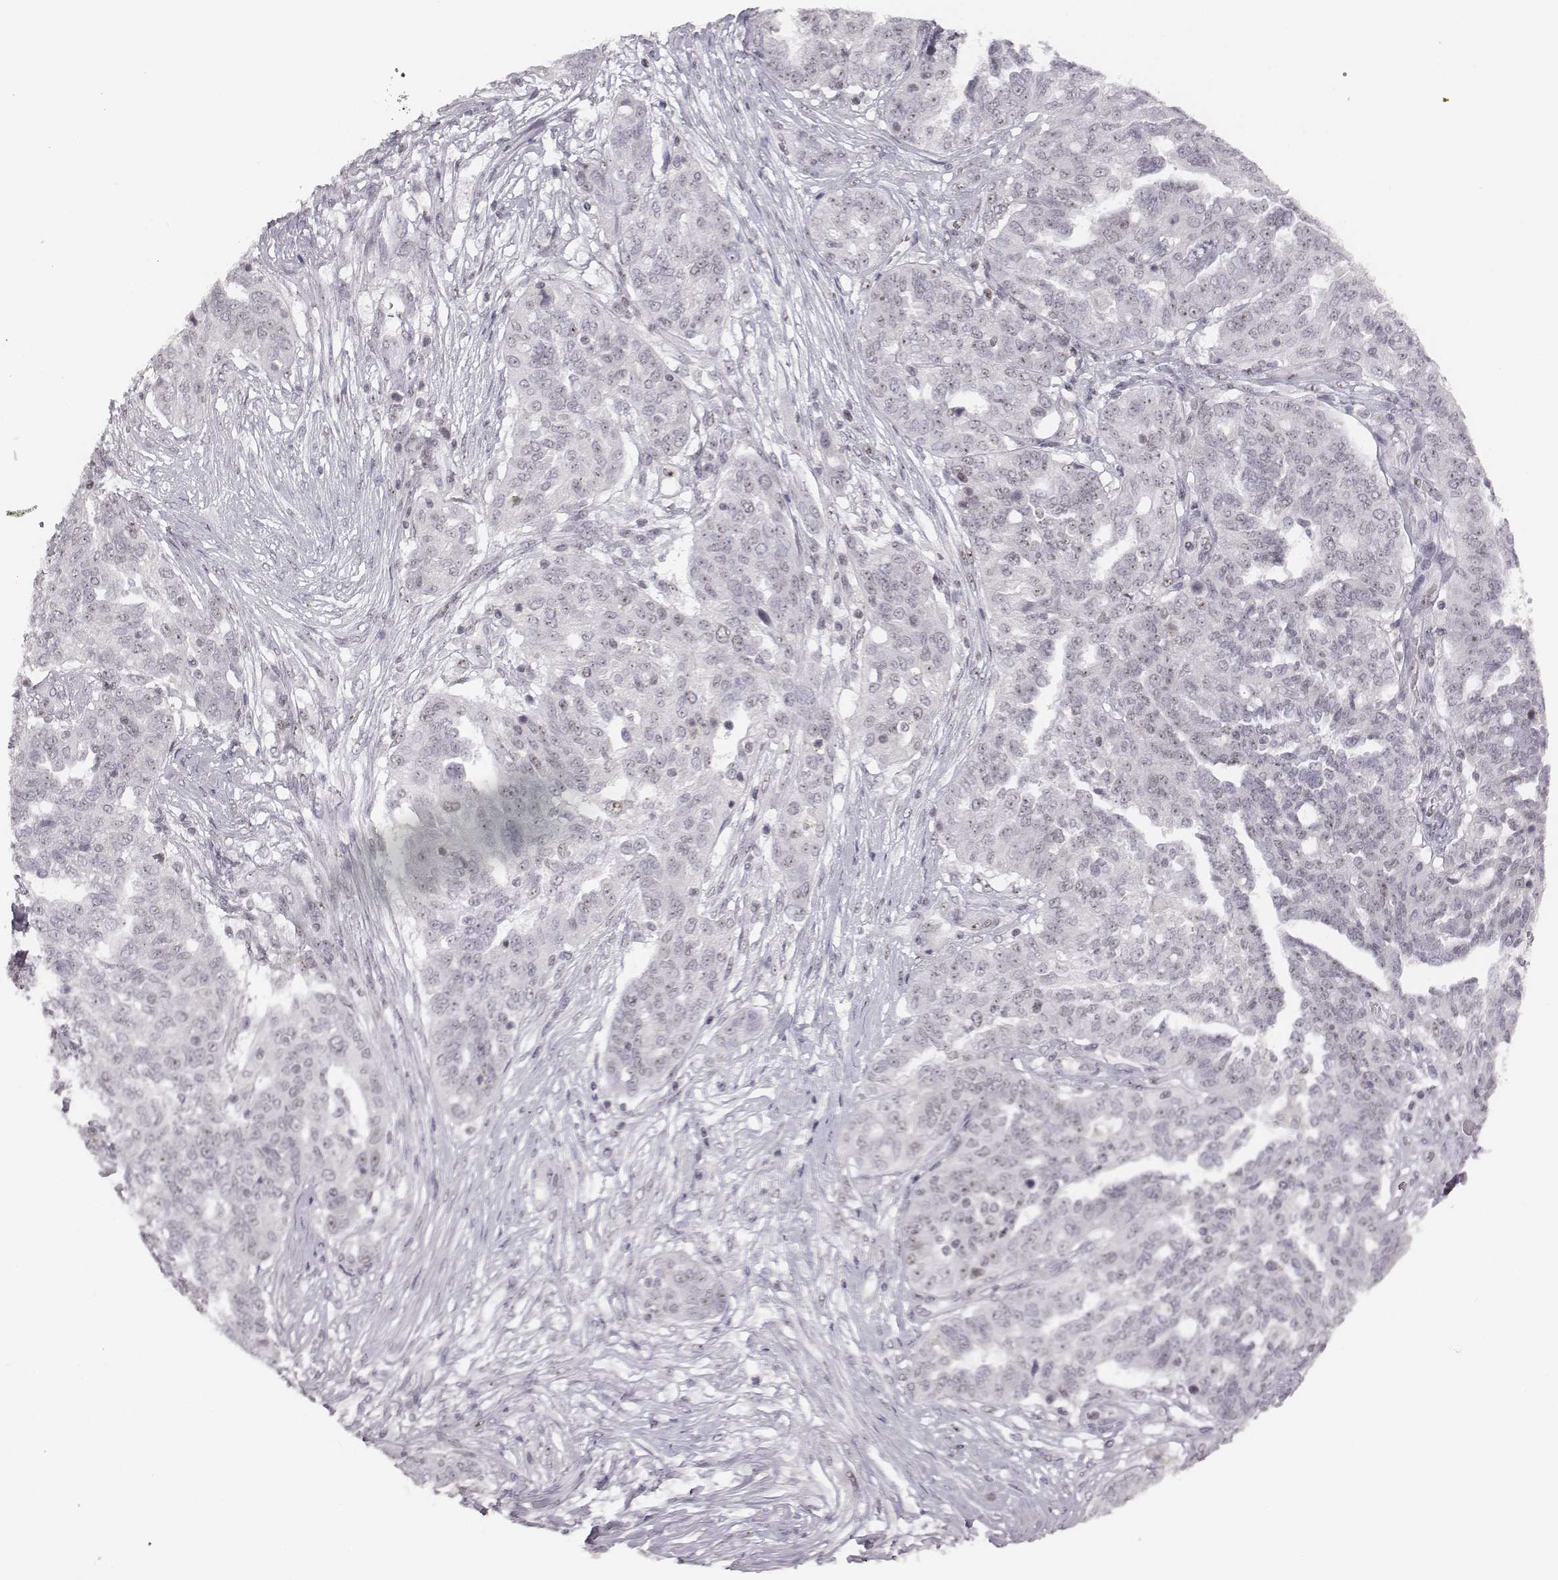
{"staining": {"intensity": "negative", "quantity": "none", "location": "none"}, "tissue": "ovarian cancer", "cell_type": "Tumor cells", "image_type": "cancer", "snomed": [{"axis": "morphology", "description": "Cystadenocarcinoma, serous, NOS"}, {"axis": "topography", "description": "Ovary"}], "caption": "An immunohistochemistry photomicrograph of ovarian cancer (serous cystadenocarcinoma) is shown. There is no staining in tumor cells of ovarian cancer (serous cystadenocarcinoma). (Stains: DAB immunohistochemistry (IHC) with hematoxylin counter stain, Microscopy: brightfield microscopy at high magnification).", "gene": "NIFK", "patient": {"sex": "female", "age": 67}}